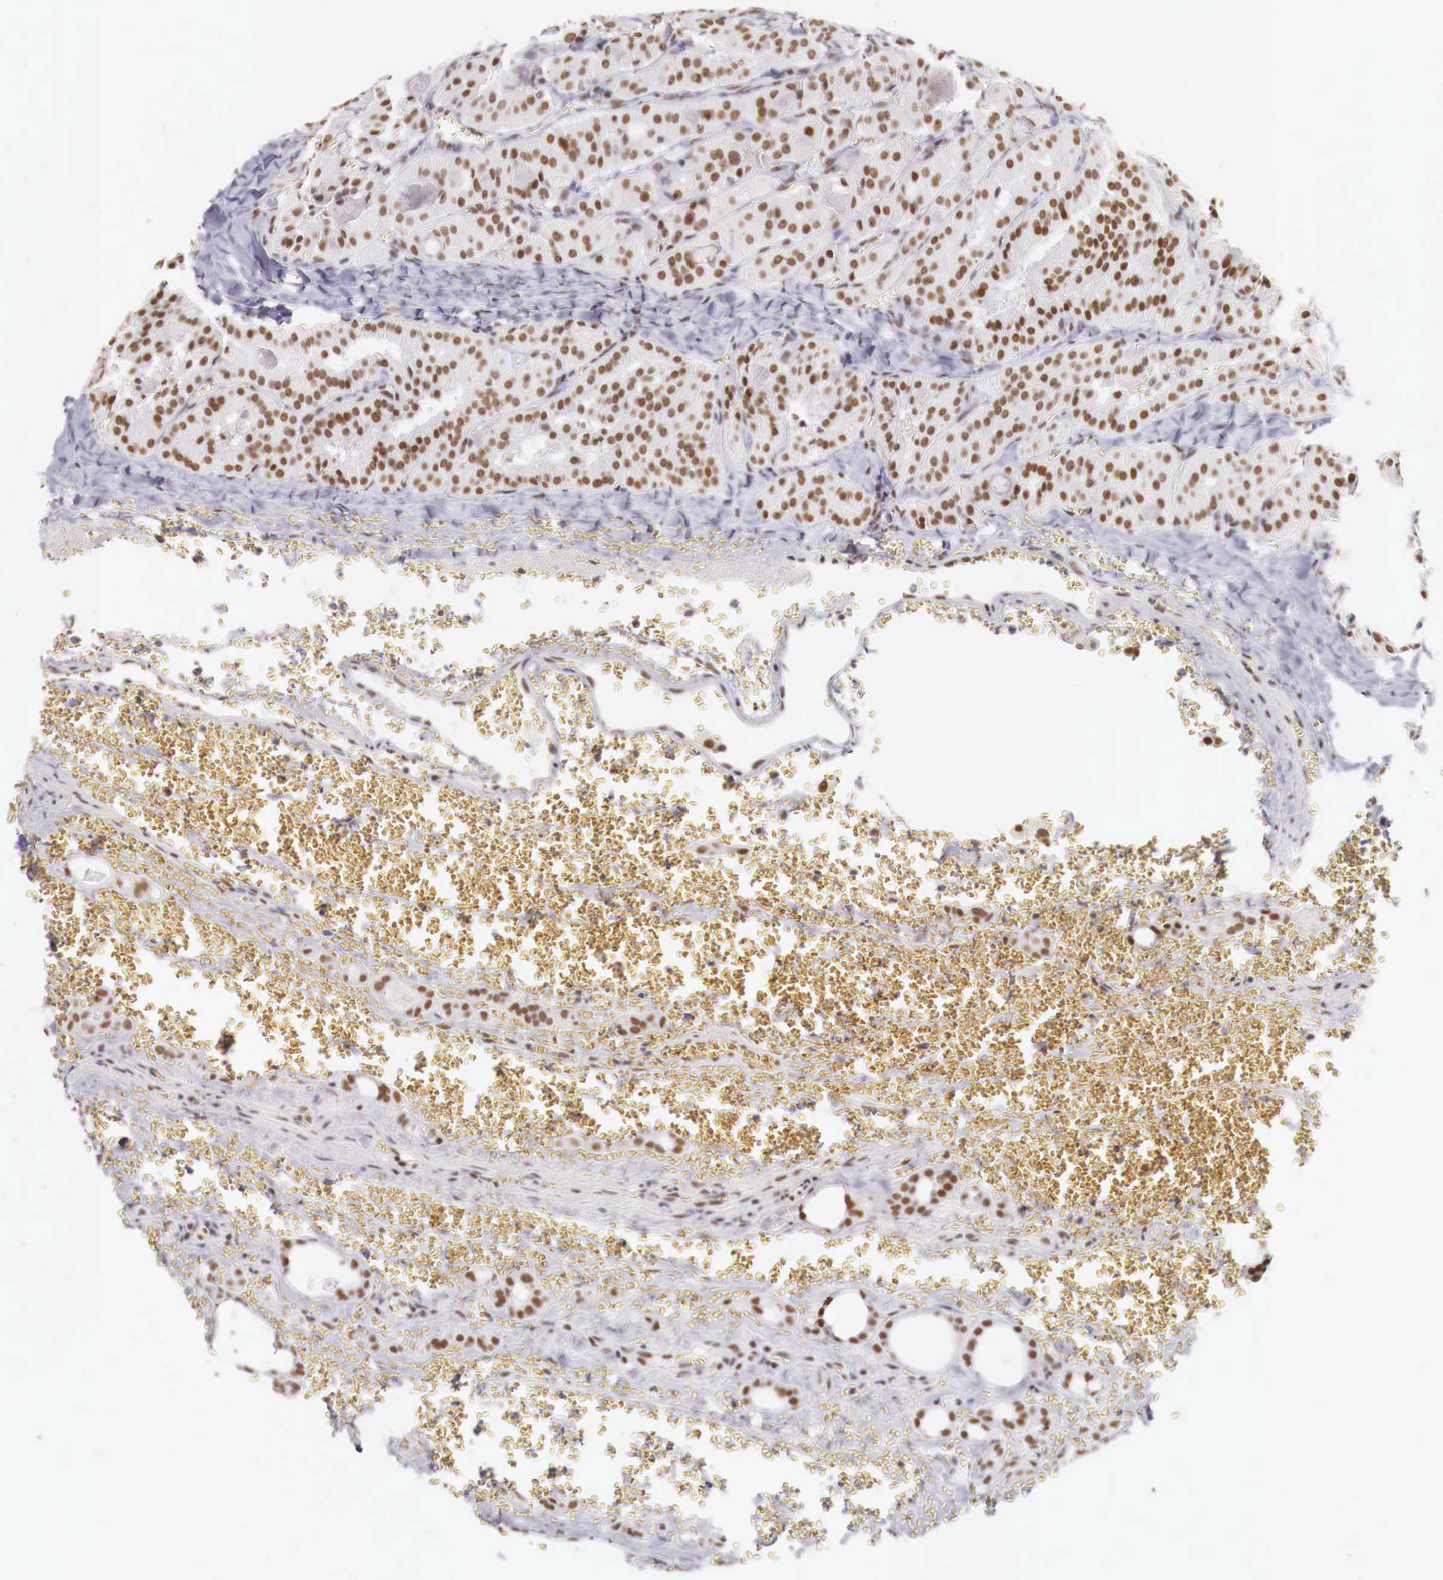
{"staining": {"intensity": "strong", "quantity": "25%-75%", "location": "nuclear"}, "tissue": "thyroid cancer", "cell_type": "Tumor cells", "image_type": "cancer", "snomed": [{"axis": "morphology", "description": "Carcinoma, NOS"}, {"axis": "topography", "description": "Thyroid gland"}], "caption": "Thyroid cancer (carcinoma) stained for a protein (brown) shows strong nuclear positive expression in approximately 25%-75% of tumor cells.", "gene": "PHF14", "patient": {"sex": "male", "age": 76}}